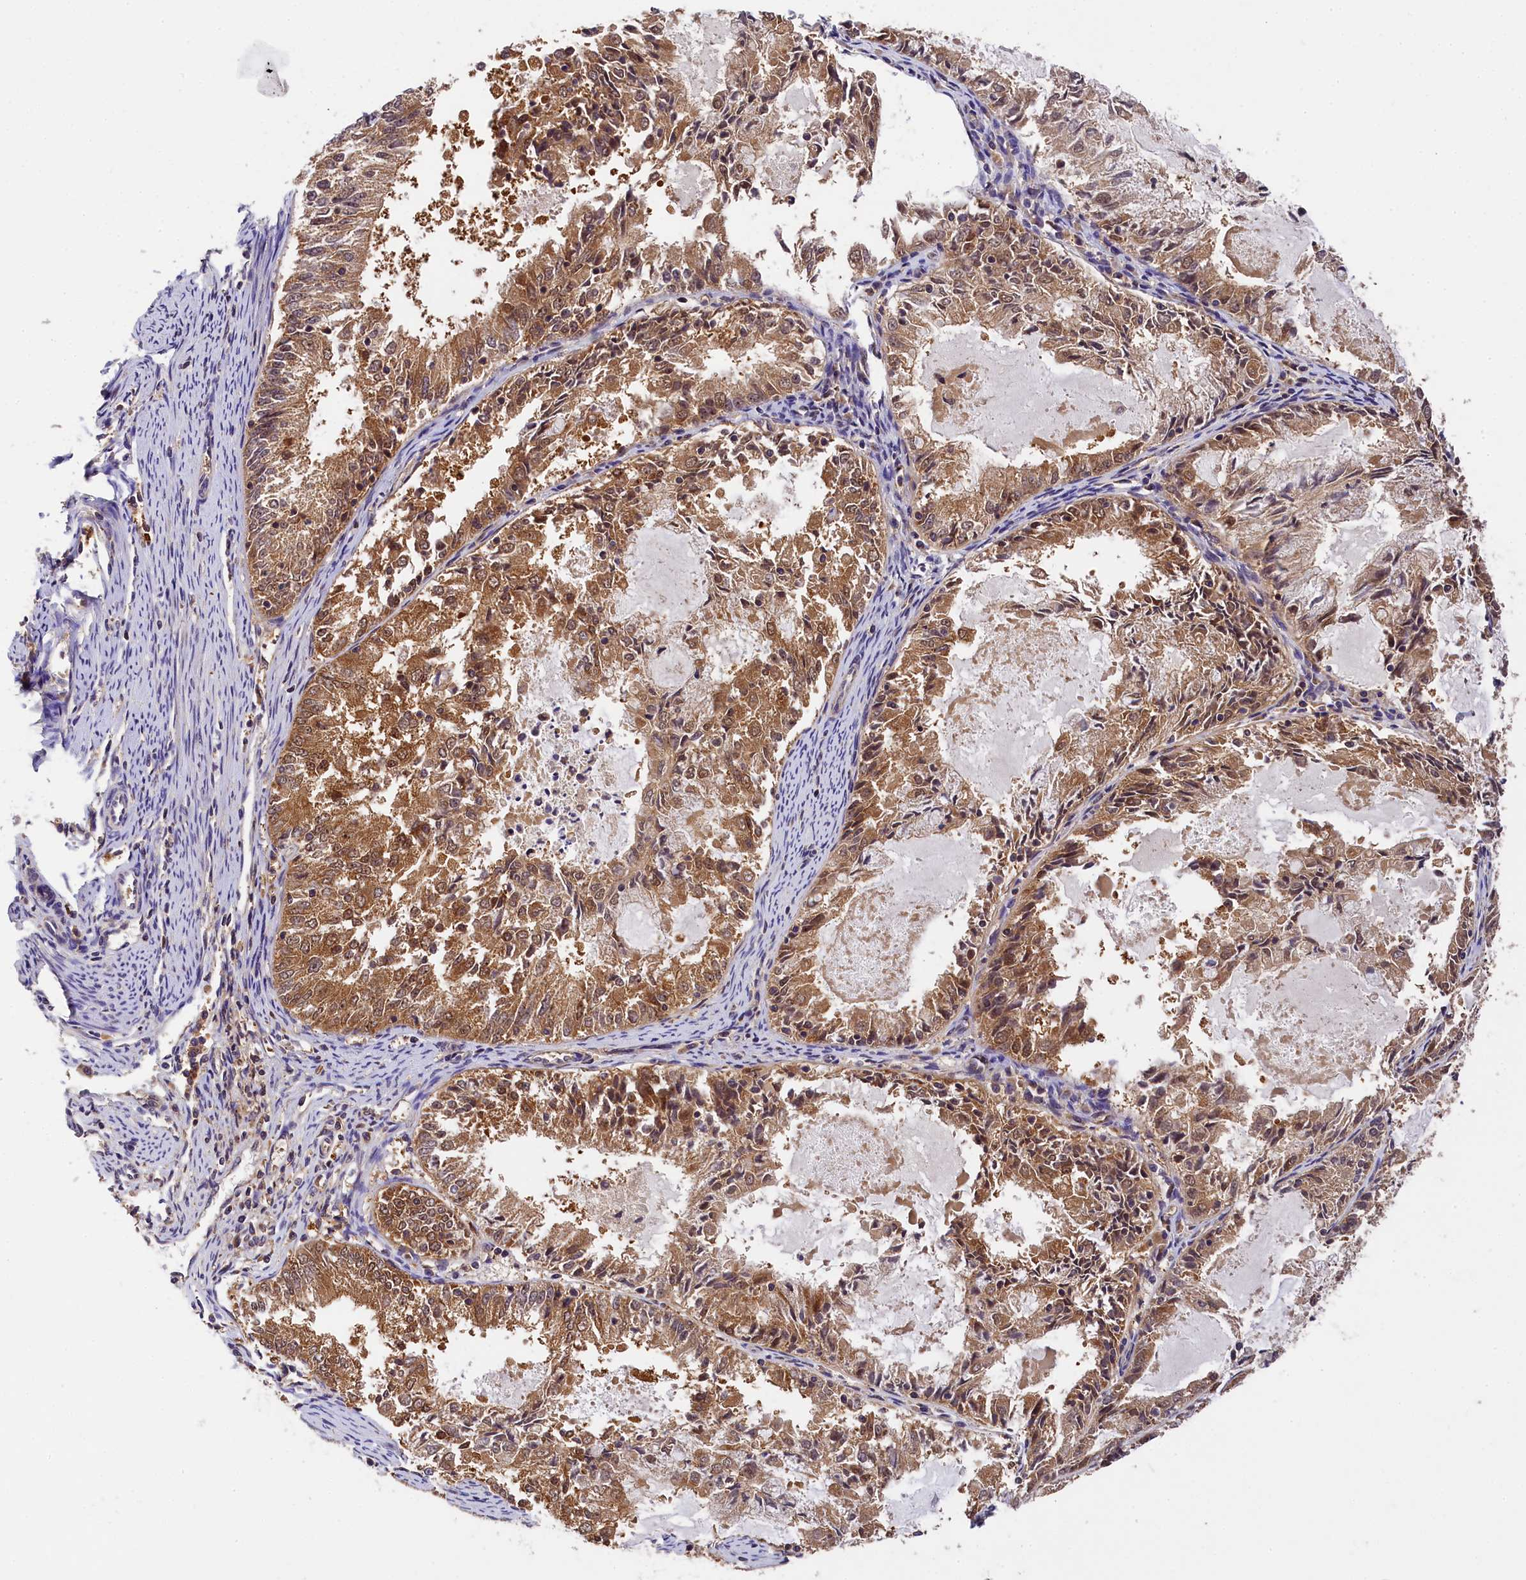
{"staining": {"intensity": "moderate", "quantity": ">75%", "location": "cytoplasmic/membranous,nuclear"}, "tissue": "endometrial cancer", "cell_type": "Tumor cells", "image_type": "cancer", "snomed": [{"axis": "morphology", "description": "Adenocarcinoma, NOS"}, {"axis": "topography", "description": "Endometrium"}], "caption": "Endometrial adenocarcinoma tissue displays moderate cytoplasmic/membranous and nuclear staining in about >75% of tumor cells, visualized by immunohistochemistry.", "gene": "EIF6", "patient": {"sex": "female", "age": 57}}